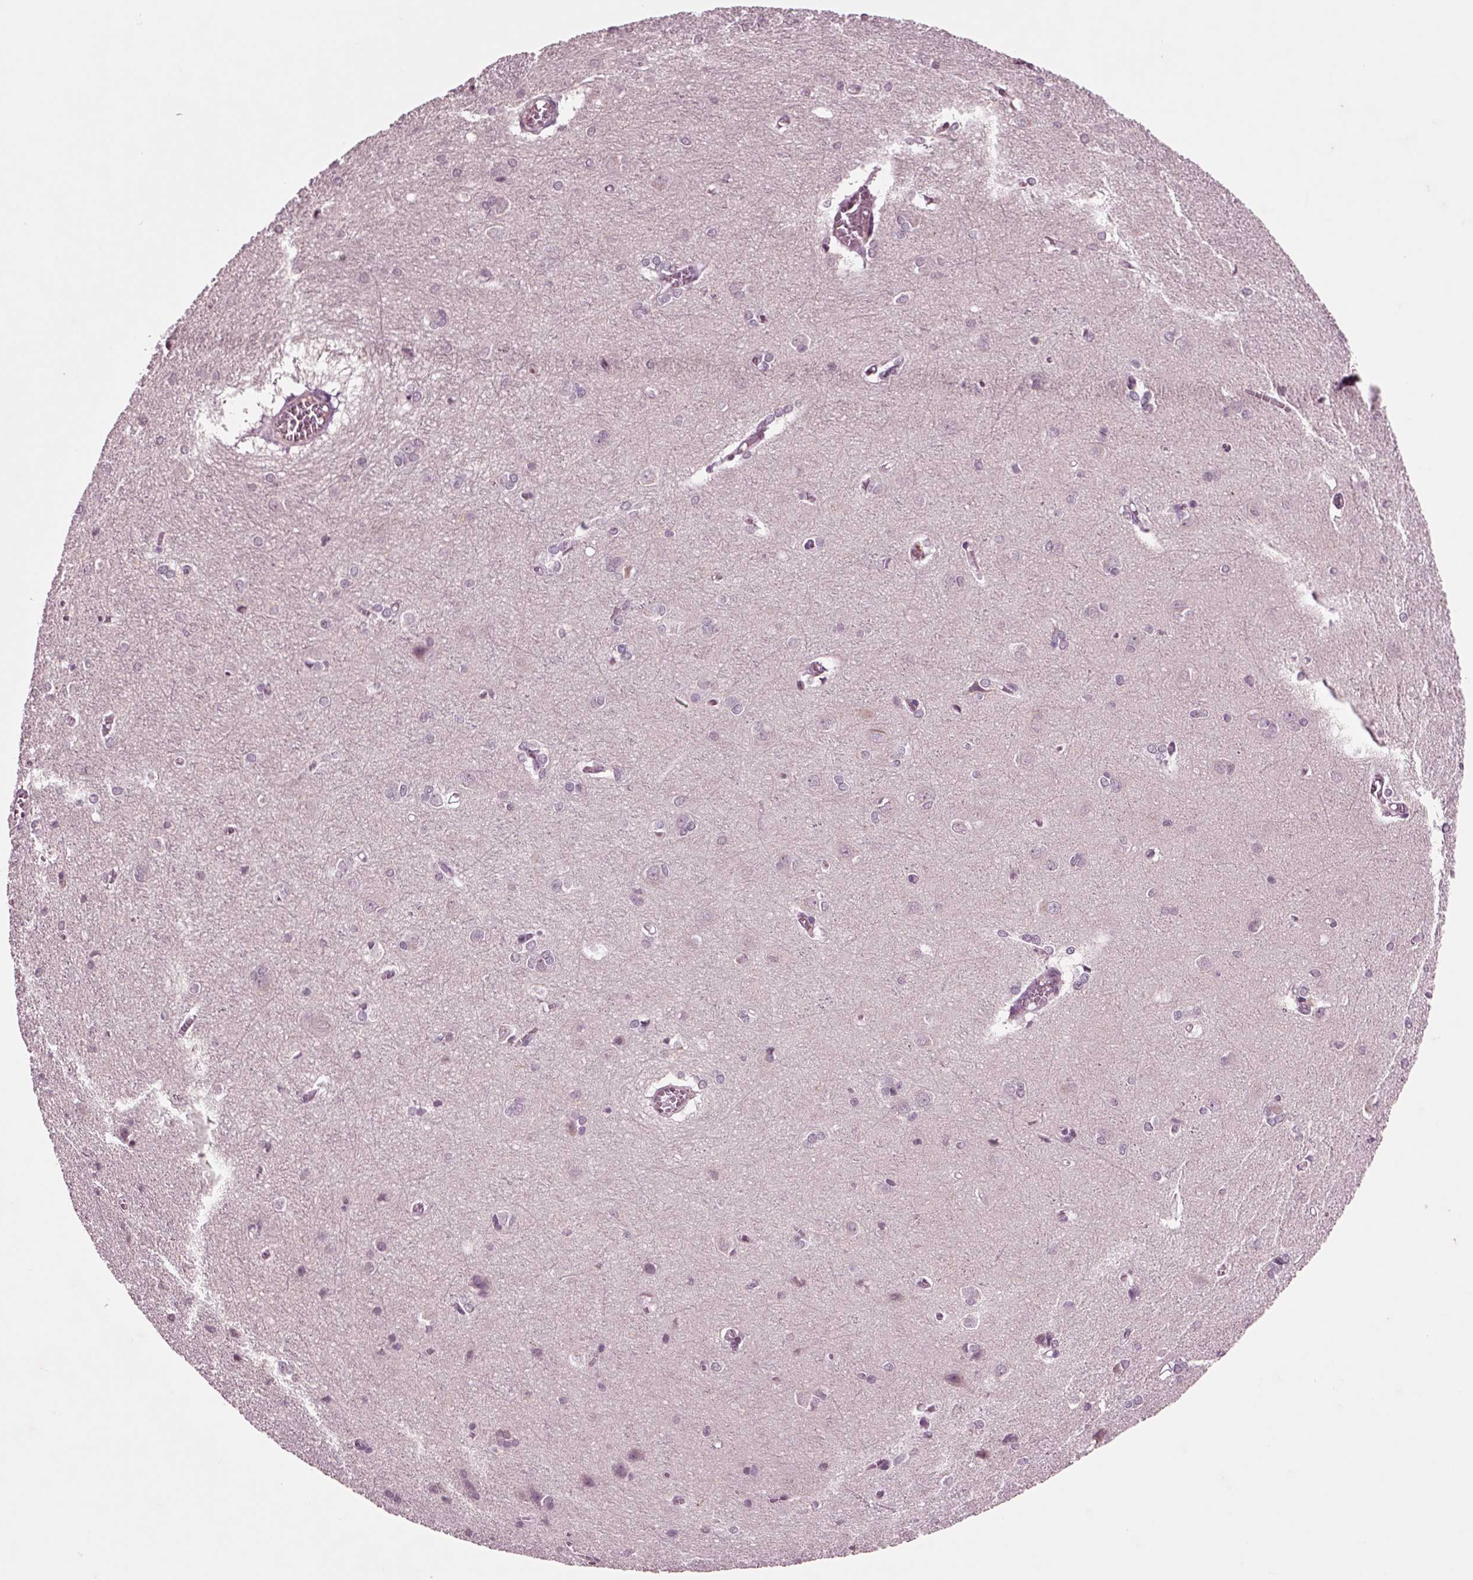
{"staining": {"intensity": "negative", "quantity": "none", "location": "none"}, "tissue": "cerebral cortex", "cell_type": "Endothelial cells", "image_type": "normal", "snomed": [{"axis": "morphology", "description": "Normal tissue, NOS"}, {"axis": "topography", "description": "Cerebral cortex"}], "caption": "The micrograph demonstrates no staining of endothelial cells in unremarkable cerebral cortex.", "gene": "CHGB", "patient": {"sex": "male", "age": 37}}